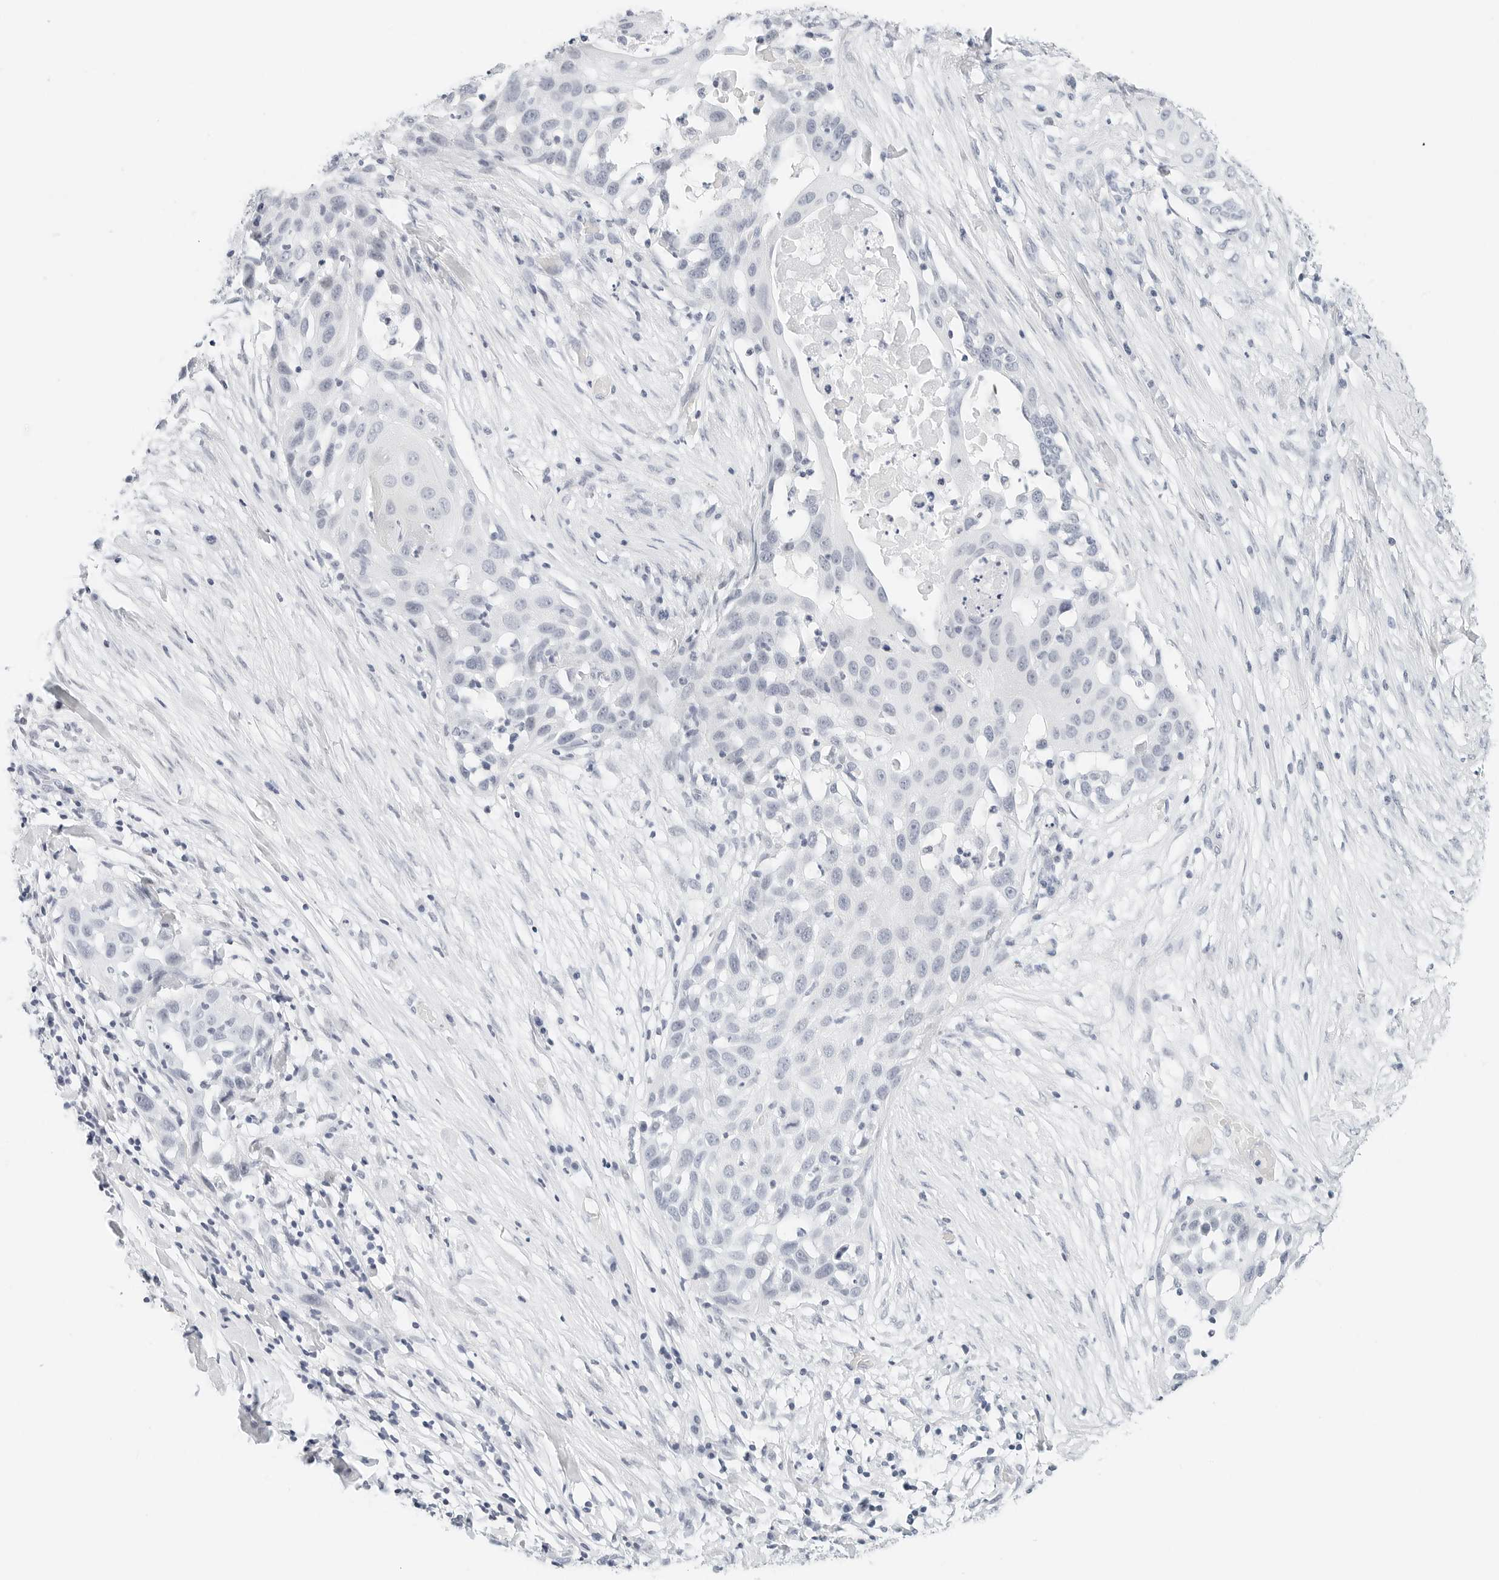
{"staining": {"intensity": "negative", "quantity": "none", "location": "none"}, "tissue": "skin cancer", "cell_type": "Tumor cells", "image_type": "cancer", "snomed": [{"axis": "morphology", "description": "Squamous cell carcinoma, NOS"}, {"axis": "topography", "description": "Skin"}], "caption": "This is an IHC micrograph of human skin cancer. There is no expression in tumor cells.", "gene": "CD22", "patient": {"sex": "female", "age": 44}}